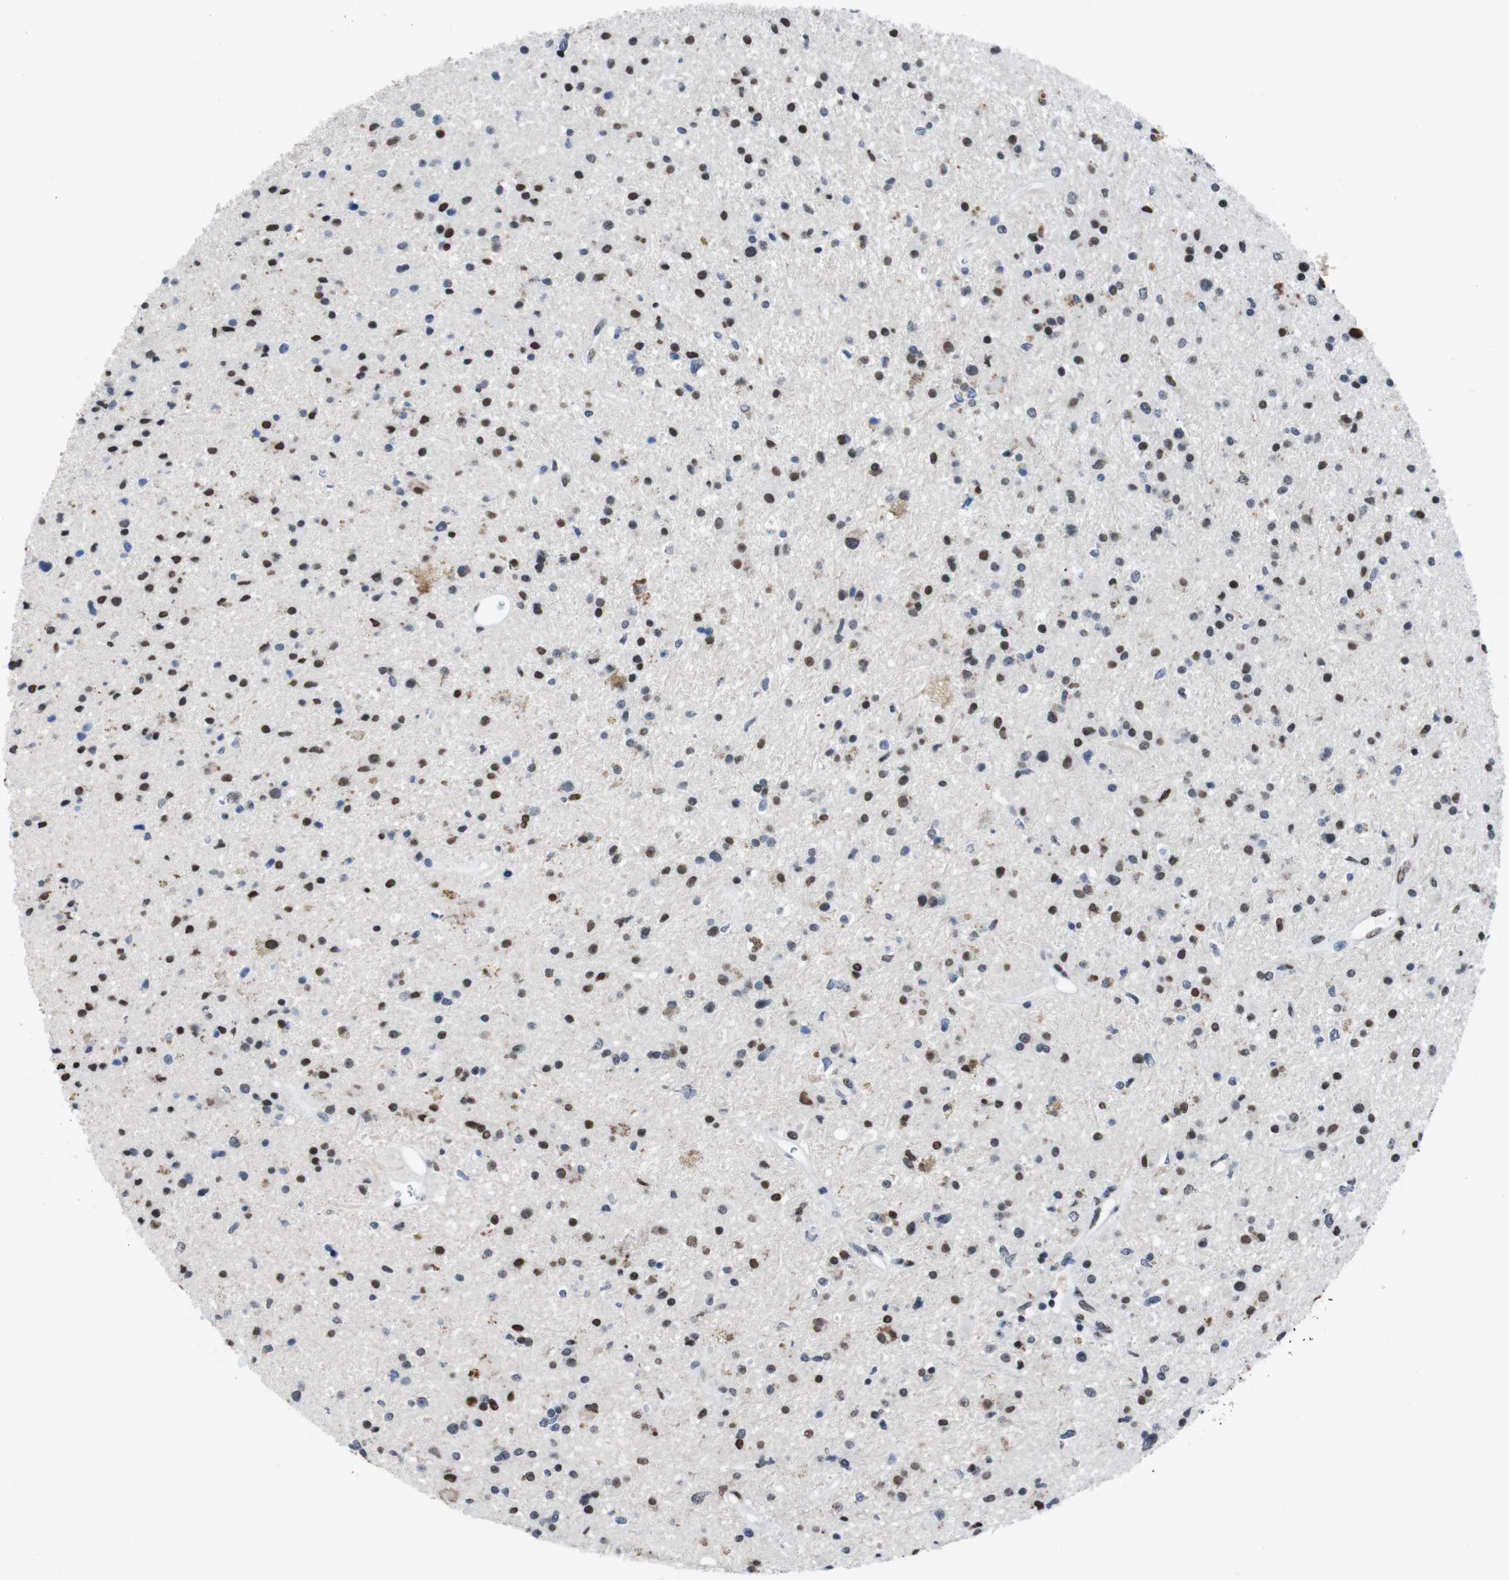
{"staining": {"intensity": "moderate", "quantity": "25%-75%", "location": "nuclear"}, "tissue": "glioma", "cell_type": "Tumor cells", "image_type": "cancer", "snomed": [{"axis": "morphology", "description": "Glioma, malignant, High grade"}, {"axis": "topography", "description": "Brain"}], "caption": "Glioma stained with immunohistochemistry (IHC) displays moderate nuclear staining in about 25%-75% of tumor cells.", "gene": "PIP4P2", "patient": {"sex": "male", "age": 33}}